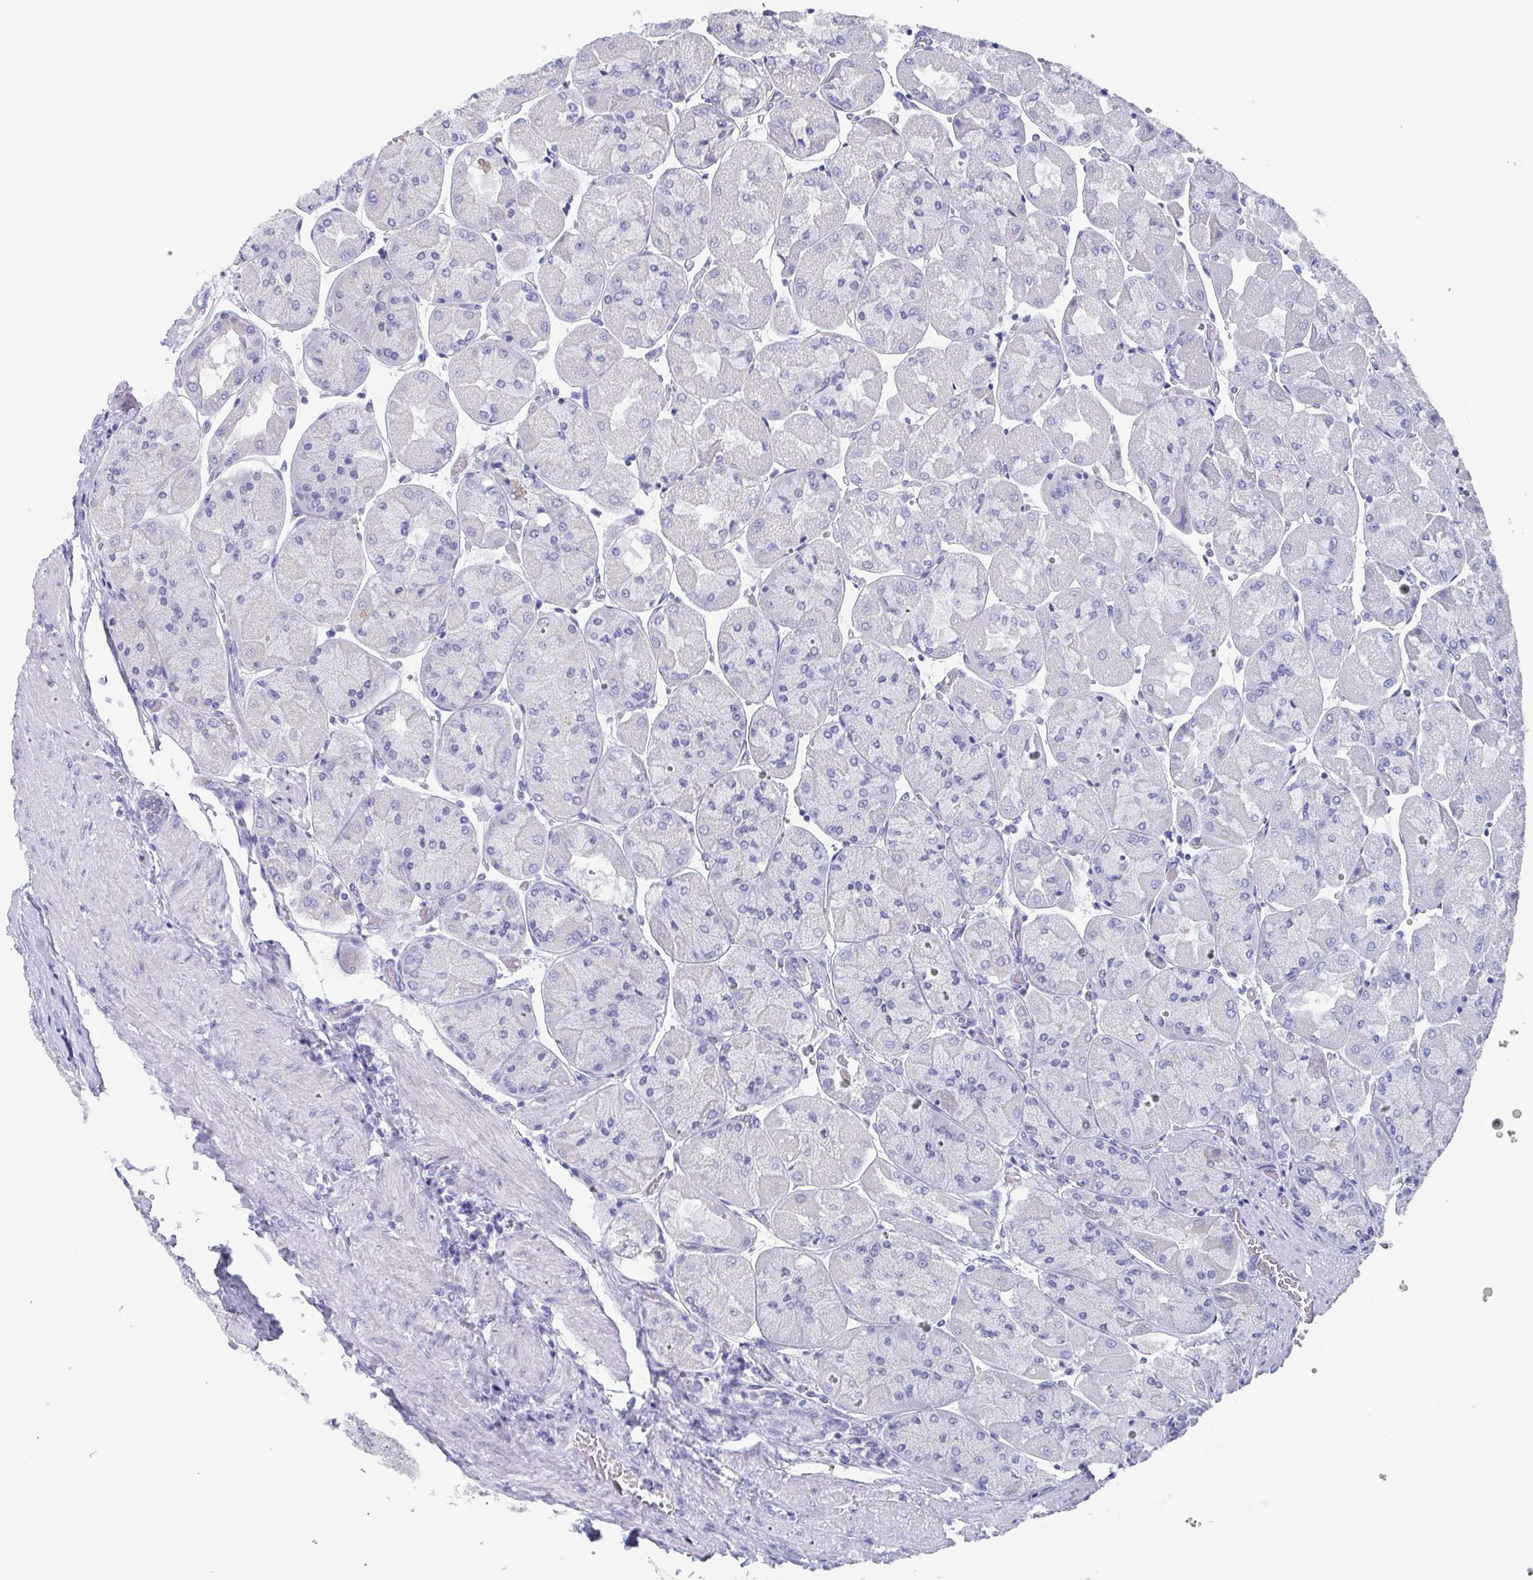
{"staining": {"intensity": "negative", "quantity": "none", "location": "none"}, "tissue": "stomach", "cell_type": "Glandular cells", "image_type": "normal", "snomed": [{"axis": "morphology", "description": "Normal tissue, NOS"}, {"axis": "topography", "description": "Stomach"}], "caption": "This is a histopathology image of immunohistochemistry (IHC) staining of benign stomach, which shows no staining in glandular cells.", "gene": "DYDC2", "patient": {"sex": "female", "age": 61}}